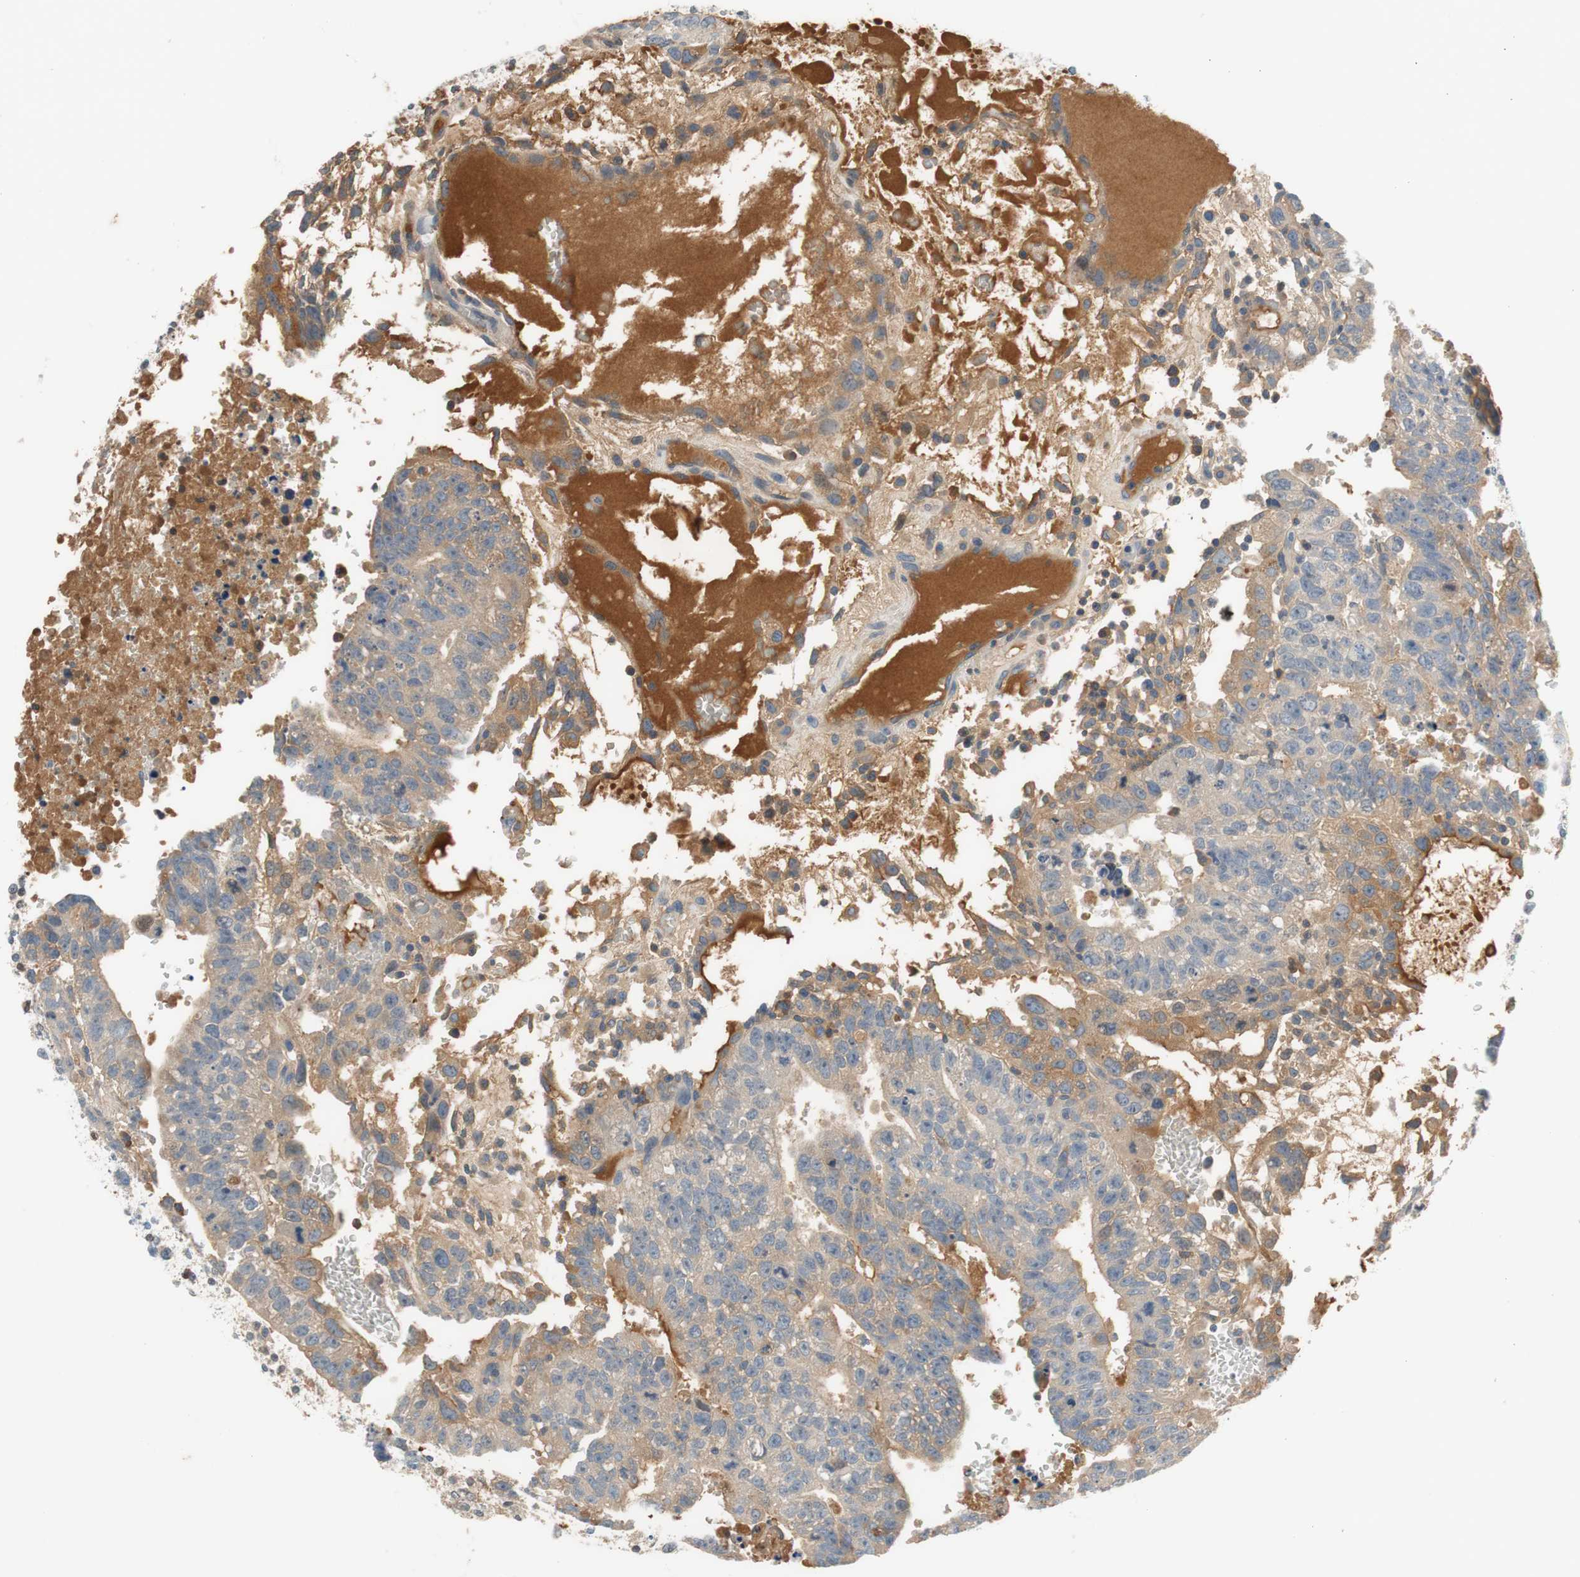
{"staining": {"intensity": "weak", "quantity": ">75%", "location": "cytoplasmic/membranous"}, "tissue": "testis cancer", "cell_type": "Tumor cells", "image_type": "cancer", "snomed": [{"axis": "morphology", "description": "Seminoma, NOS"}, {"axis": "morphology", "description": "Carcinoma, Embryonal, NOS"}, {"axis": "topography", "description": "Testis"}], "caption": "Human testis cancer stained with a brown dye displays weak cytoplasmic/membranous positive positivity in approximately >75% of tumor cells.", "gene": "C4A", "patient": {"sex": "male", "age": 52}}